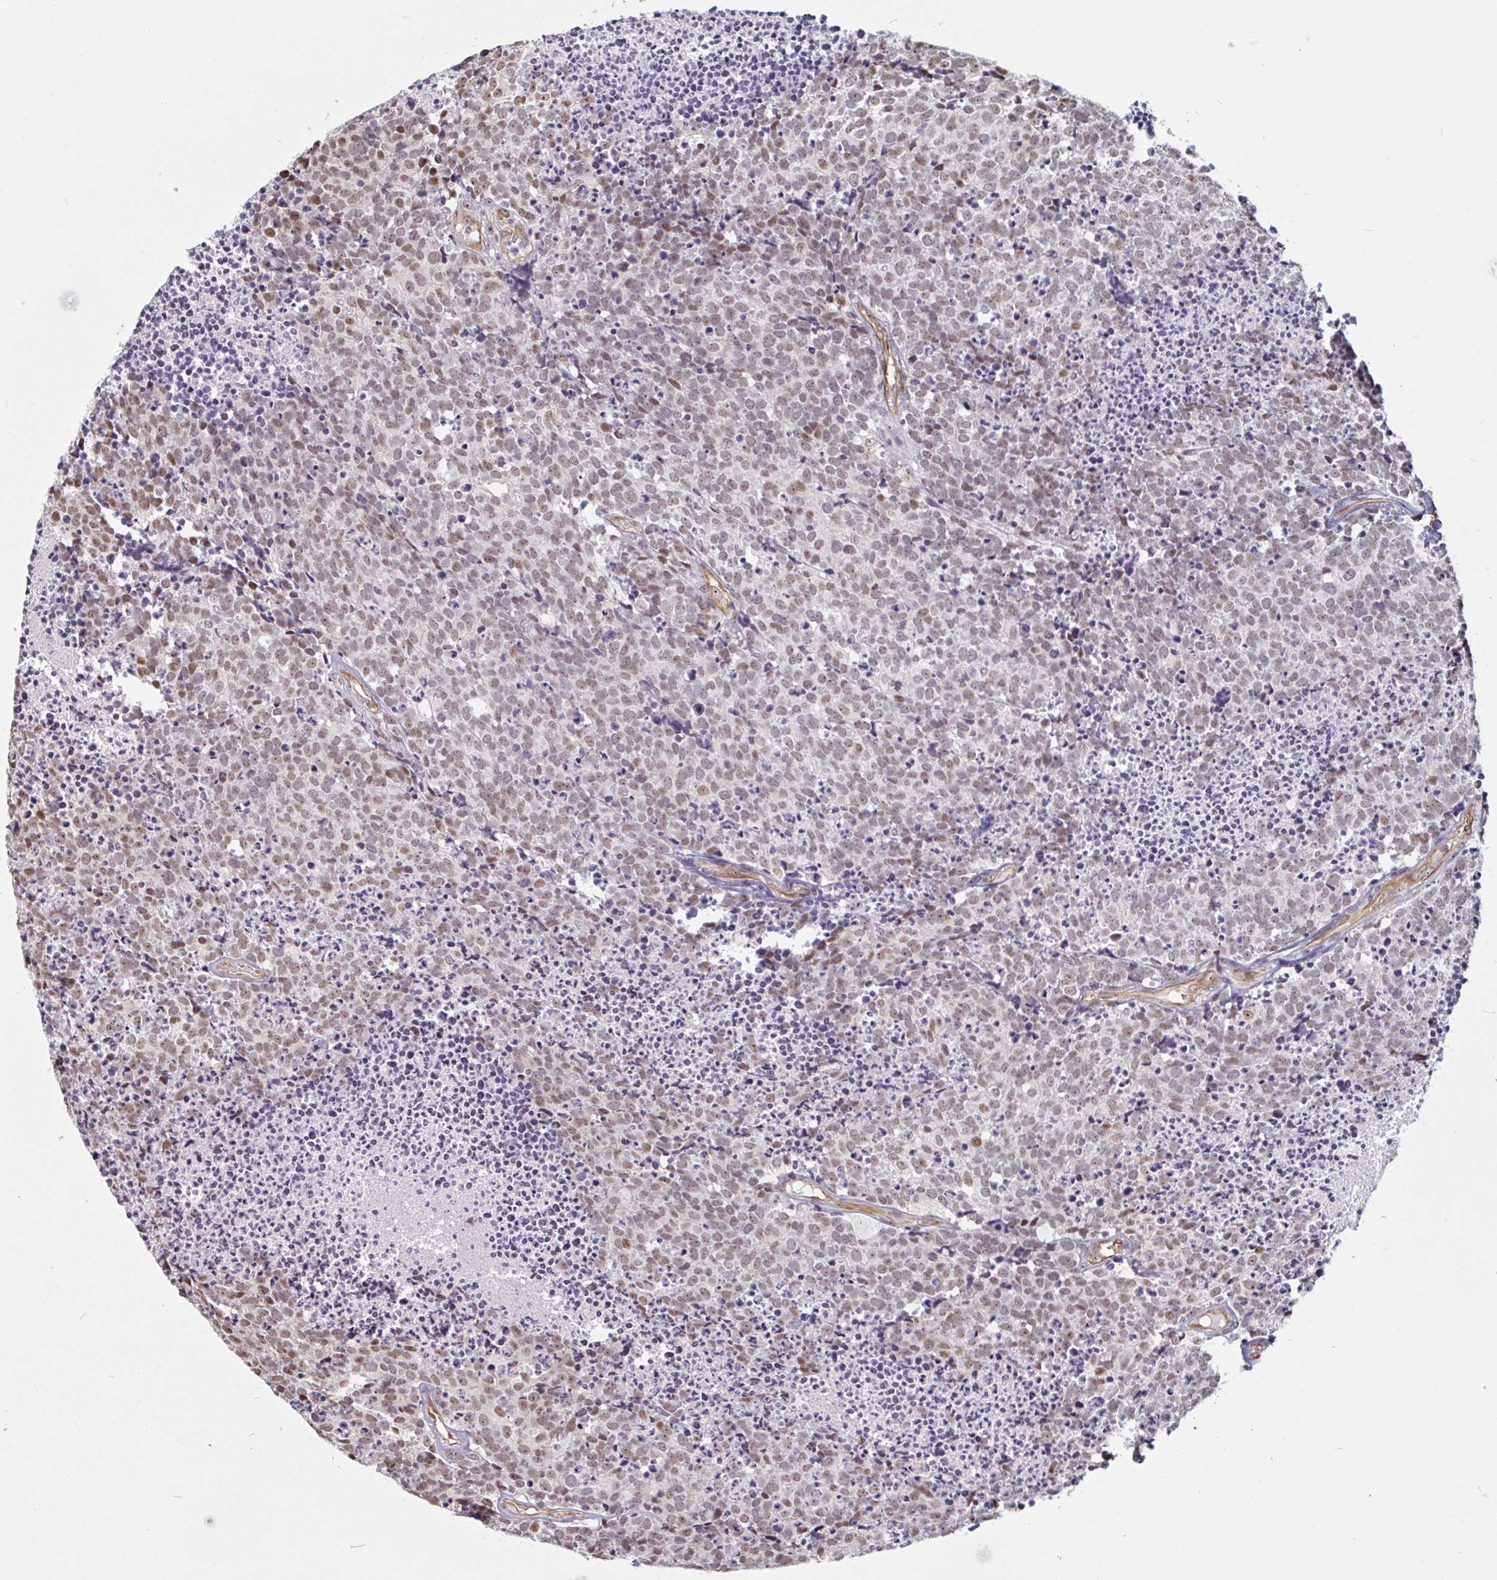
{"staining": {"intensity": "moderate", "quantity": ">75%", "location": "nuclear"}, "tissue": "carcinoid", "cell_type": "Tumor cells", "image_type": "cancer", "snomed": [{"axis": "morphology", "description": "Carcinoid, malignant, NOS"}, {"axis": "topography", "description": "Skin"}], "caption": "Brown immunohistochemical staining in carcinoid (malignant) exhibits moderate nuclear staining in approximately >75% of tumor cells.", "gene": "ZNF689", "patient": {"sex": "female", "age": 79}}